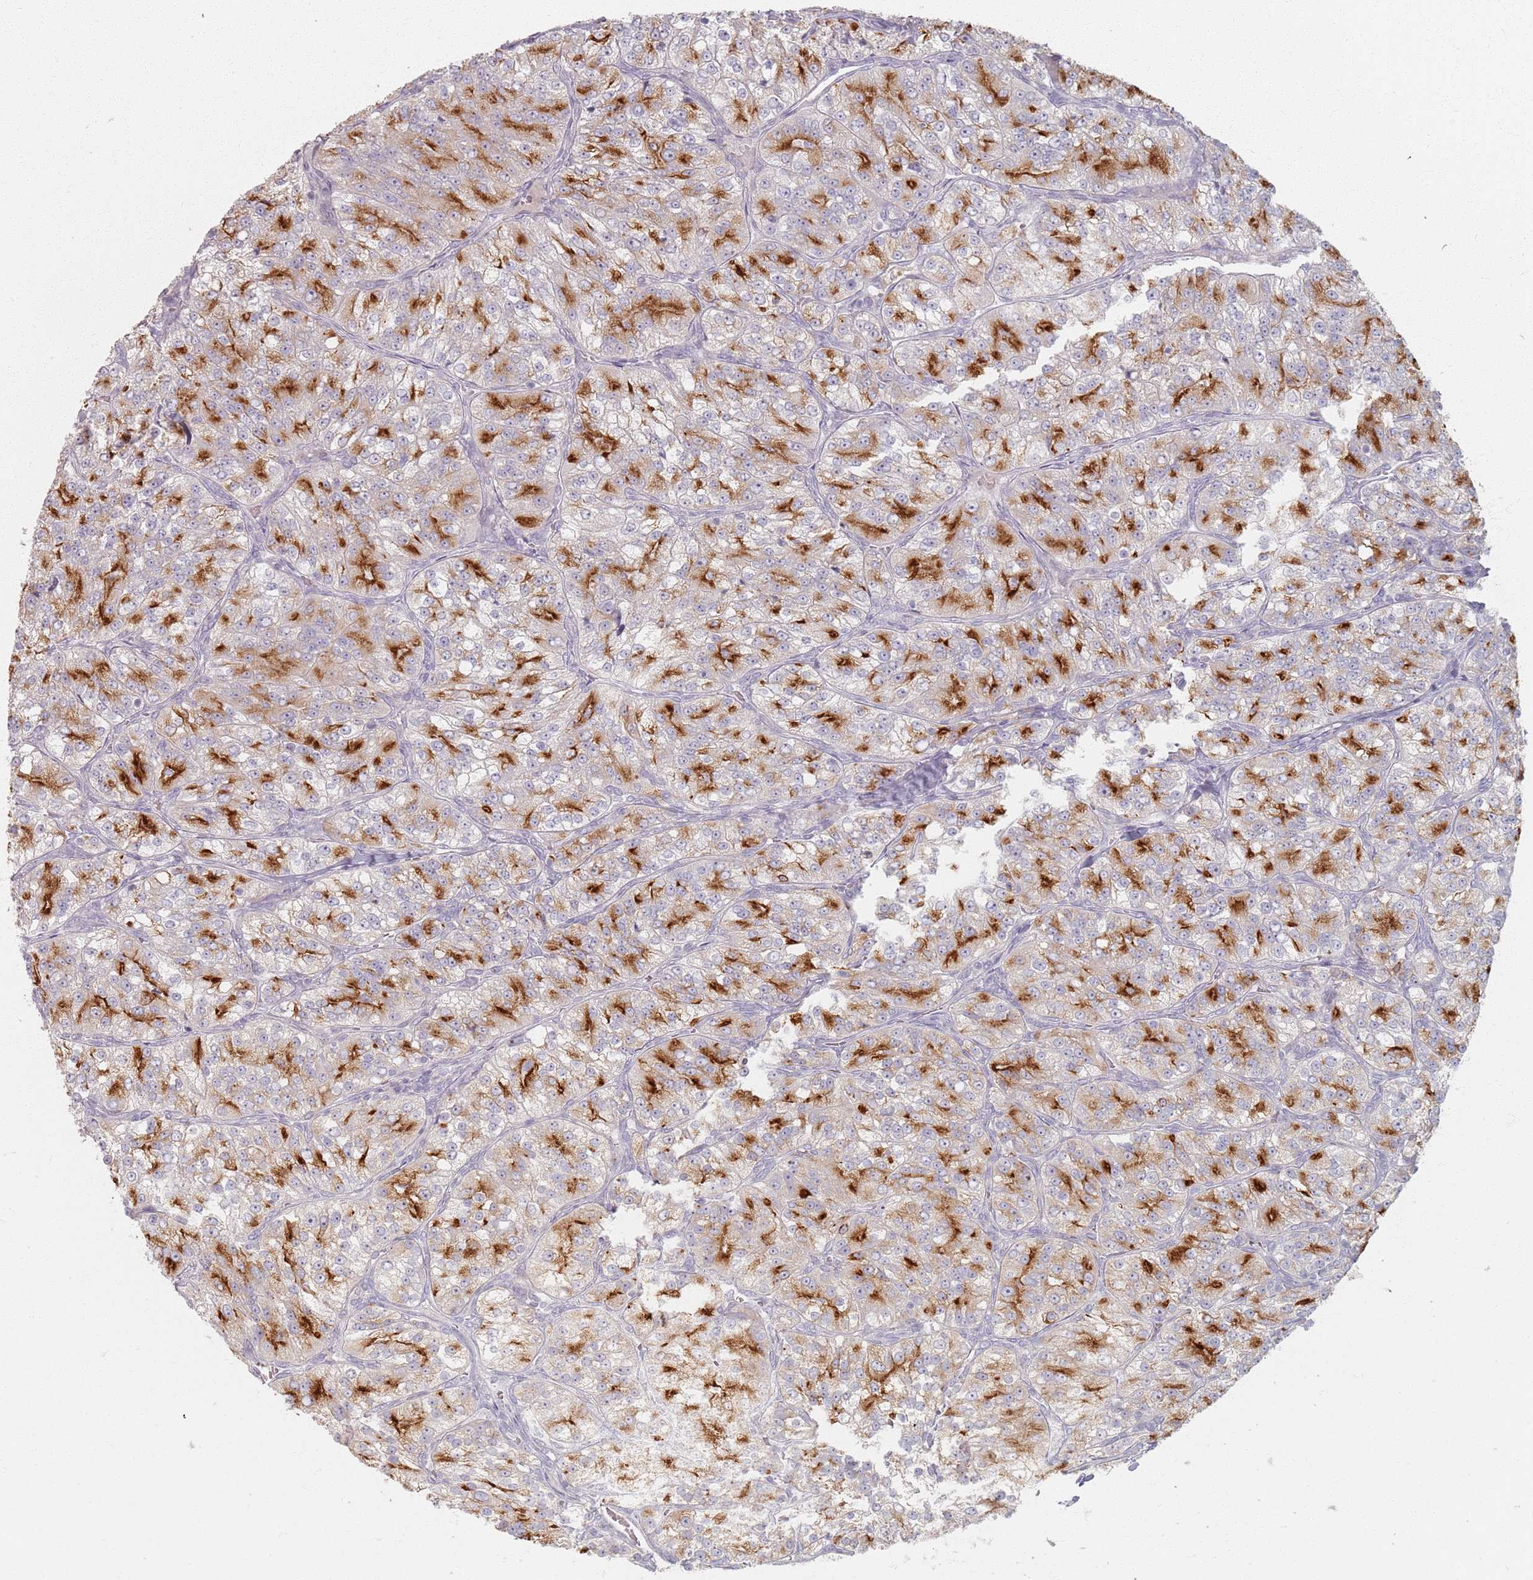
{"staining": {"intensity": "strong", "quantity": "25%-75%", "location": "cytoplasmic/membranous"}, "tissue": "renal cancer", "cell_type": "Tumor cells", "image_type": "cancer", "snomed": [{"axis": "morphology", "description": "Adenocarcinoma, NOS"}, {"axis": "topography", "description": "Kidney"}], "caption": "Adenocarcinoma (renal) stained for a protein (brown) exhibits strong cytoplasmic/membranous positive staining in approximately 25%-75% of tumor cells.", "gene": "PKD2L2", "patient": {"sex": "female", "age": 63}}